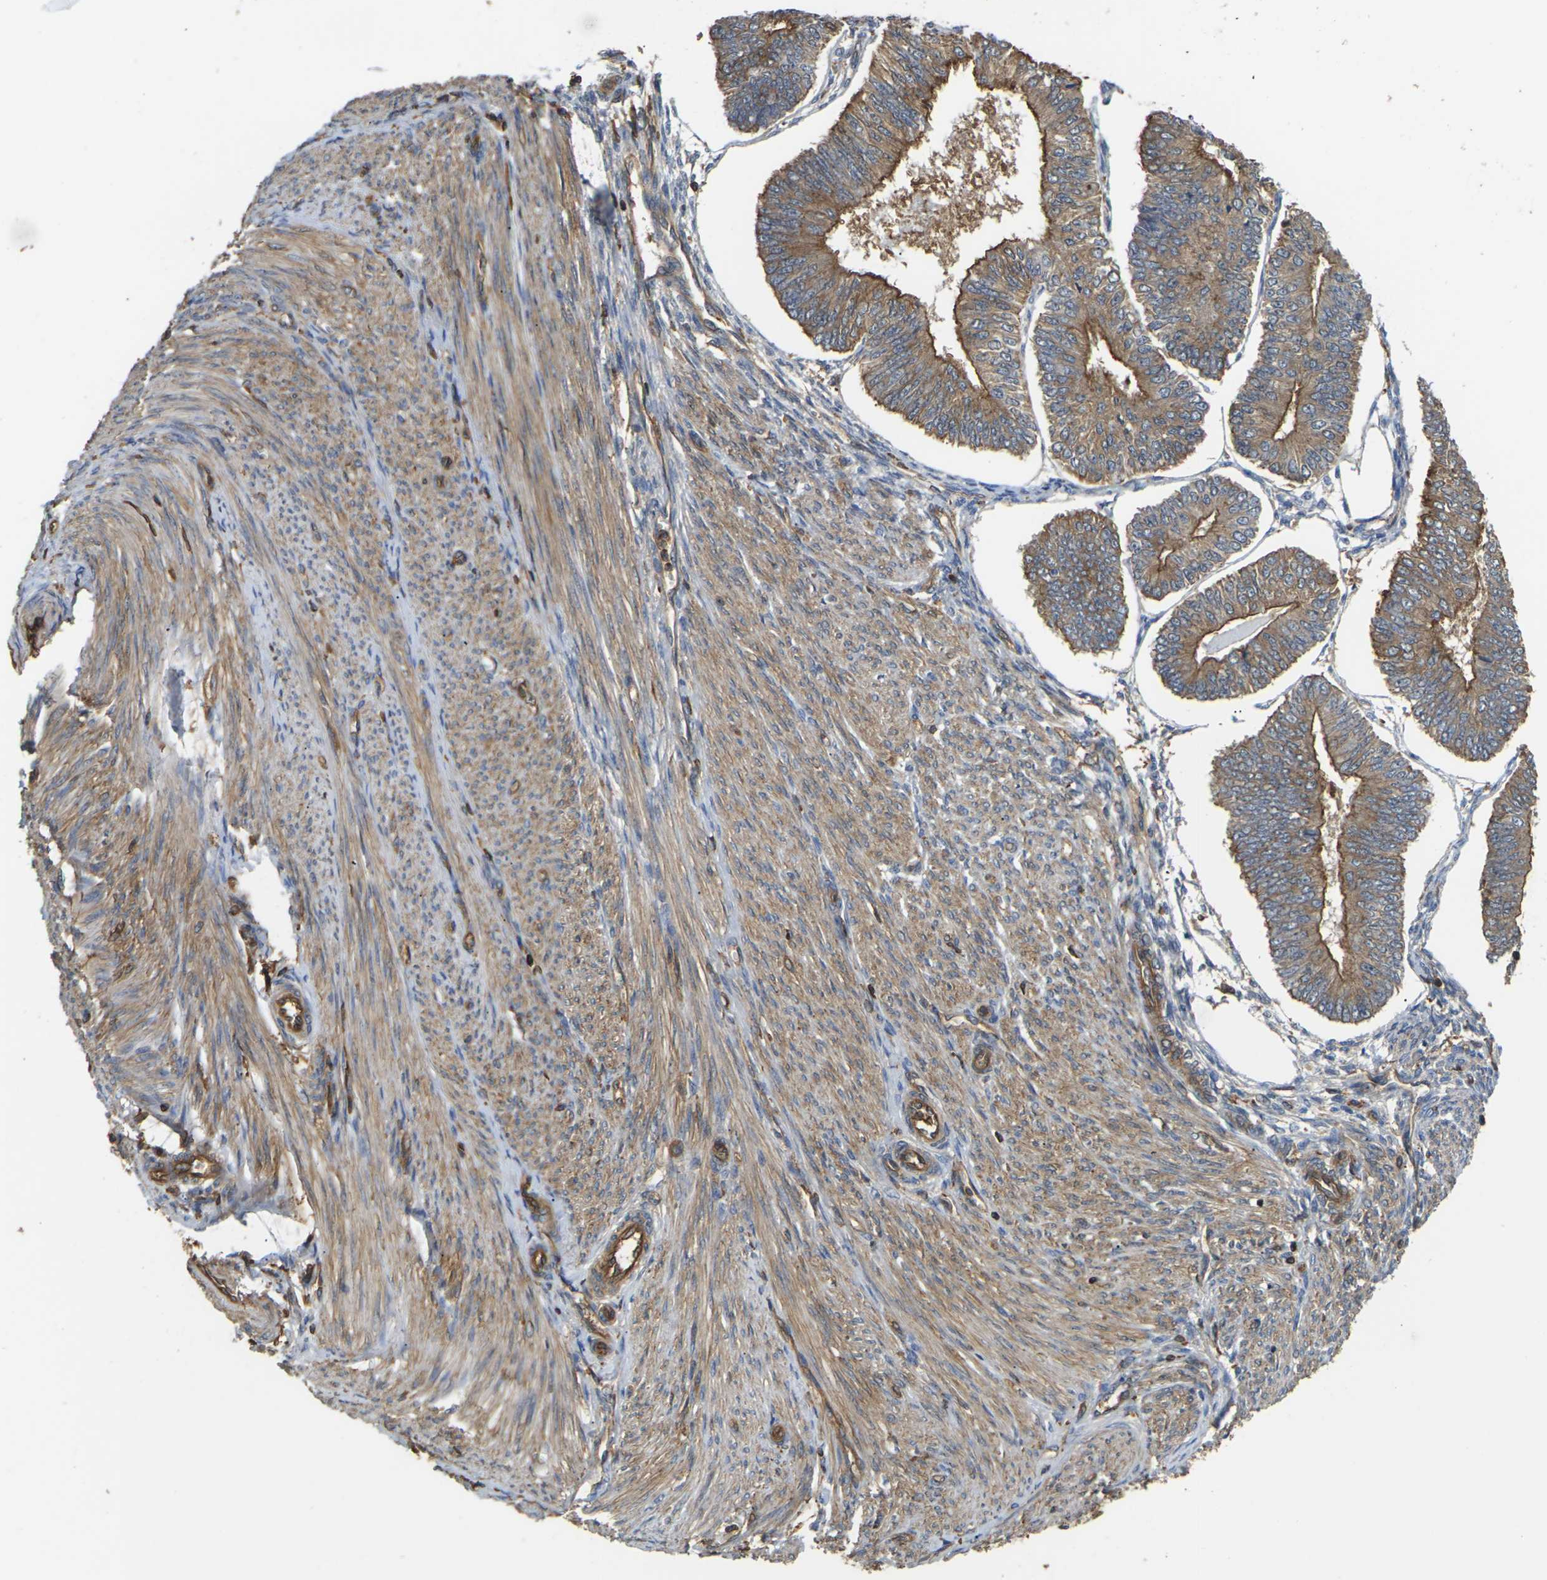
{"staining": {"intensity": "moderate", "quantity": ">75%", "location": "cytoplasmic/membranous"}, "tissue": "endometrial cancer", "cell_type": "Tumor cells", "image_type": "cancer", "snomed": [{"axis": "morphology", "description": "Adenocarcinoma, NOS"}, {"axis": "topography", "description": "Endometrium"}], "caption": "Immunohistochemistry (IHC) micrograph of human endometrial adenocarcinoma stained for a protein (brown), which shows medium levels of moderate cytoplasmic/membranous expression in about >75% of tumor cells.", "gene": "IQGAP1", "patient": {"sex": "female", "age": 58}}